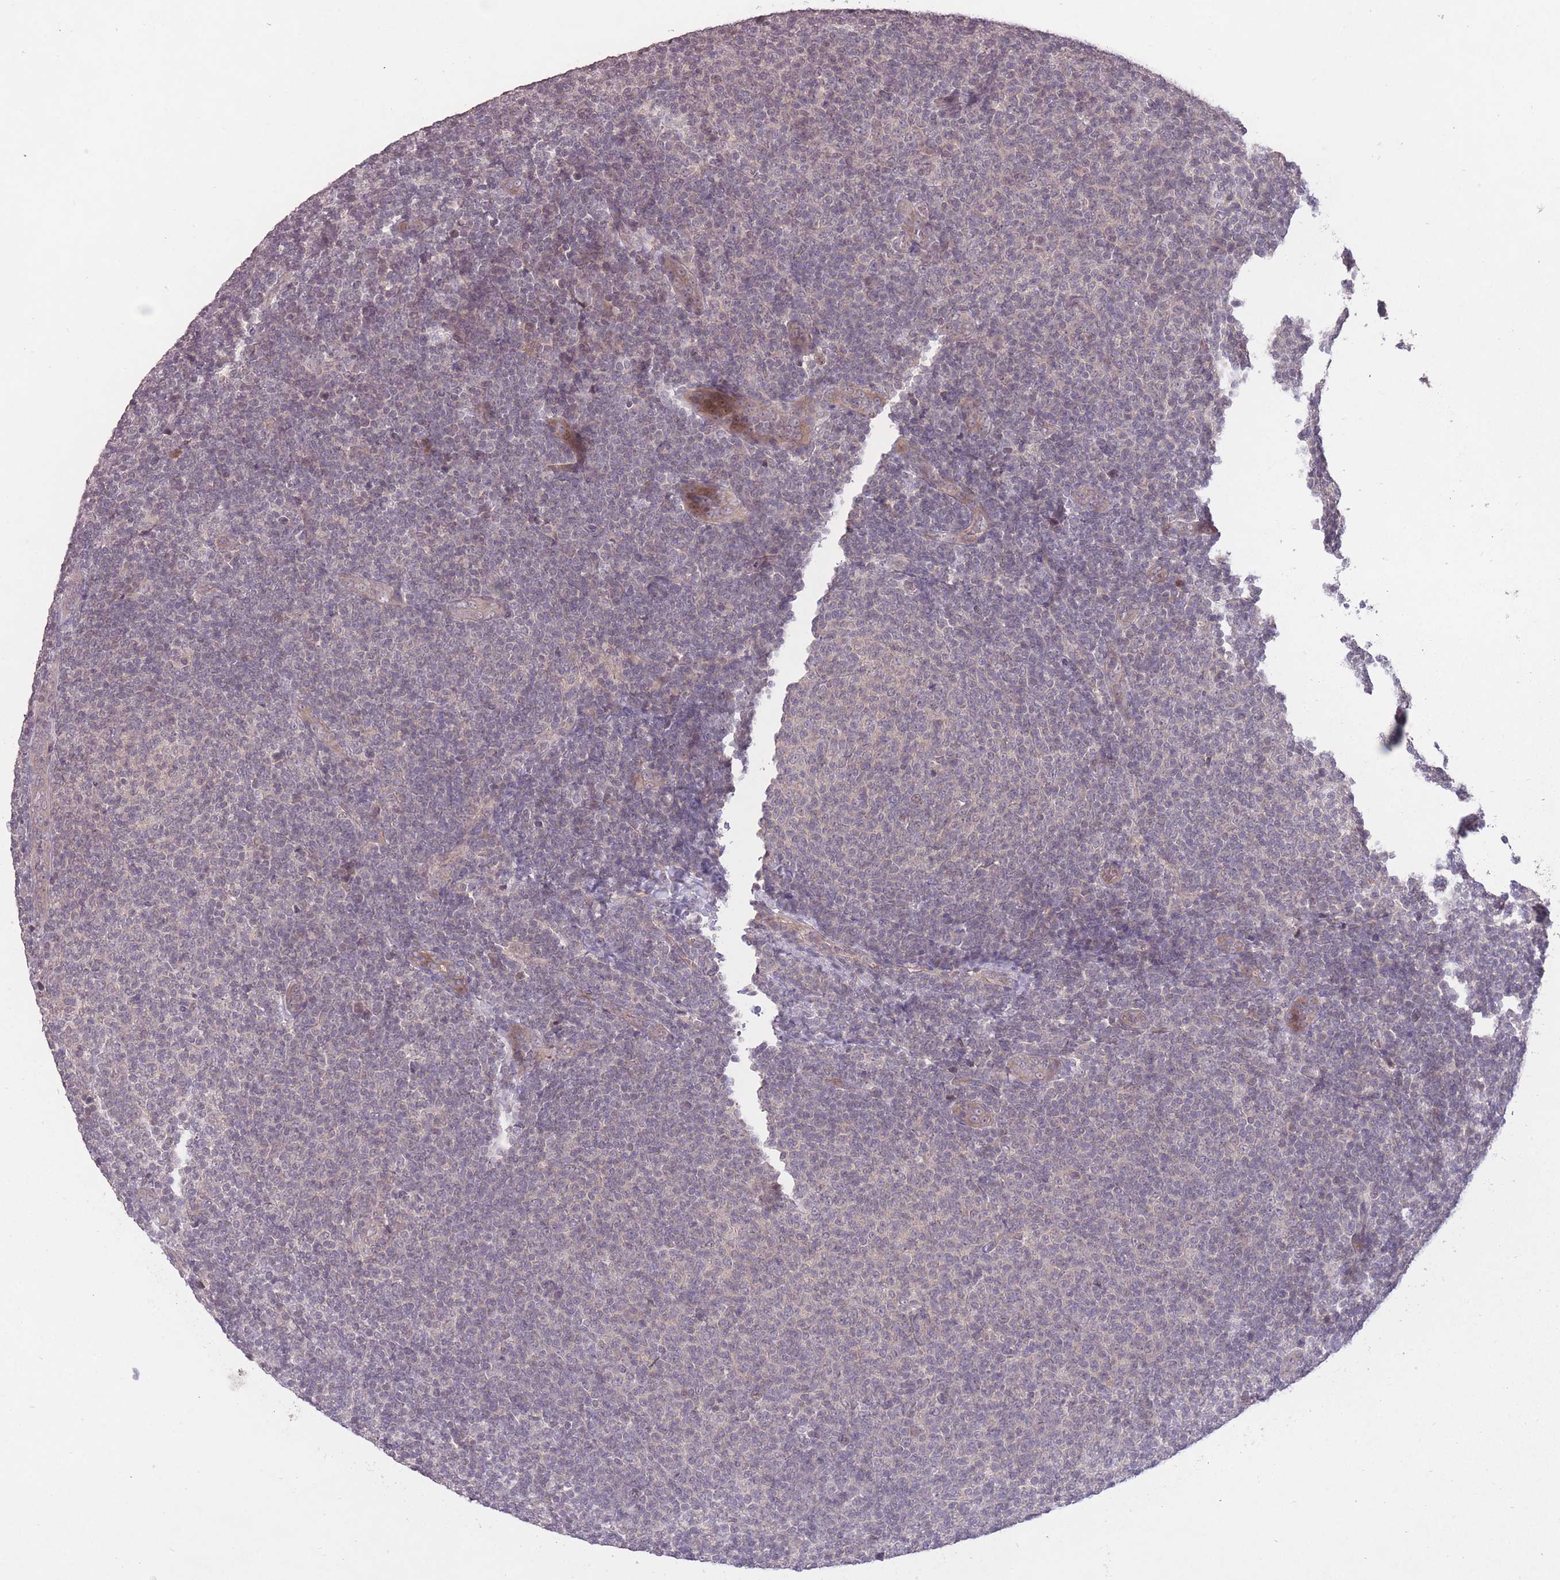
{"staining": {"intensity": "negative", "quantity": "none", "location": "none"}, "tissue": "lymphoma", "cell_type": "Tumor cells", "image_type": "cancer", "snomed": [{"axis": "morphology", "description": "Malignant lymphoma, non-Hodgkin's type, Low grade"}, {"axis": "topography", "description": "Lymph node"}], "caption": "Histopathology image shows no significant protein staining in tumor cells of malignant lymphoma, non-Hodgkin's type (low-grade).", "gene": "ADCYAP1R1", "patient": {"sex": "male", "age": 66}}